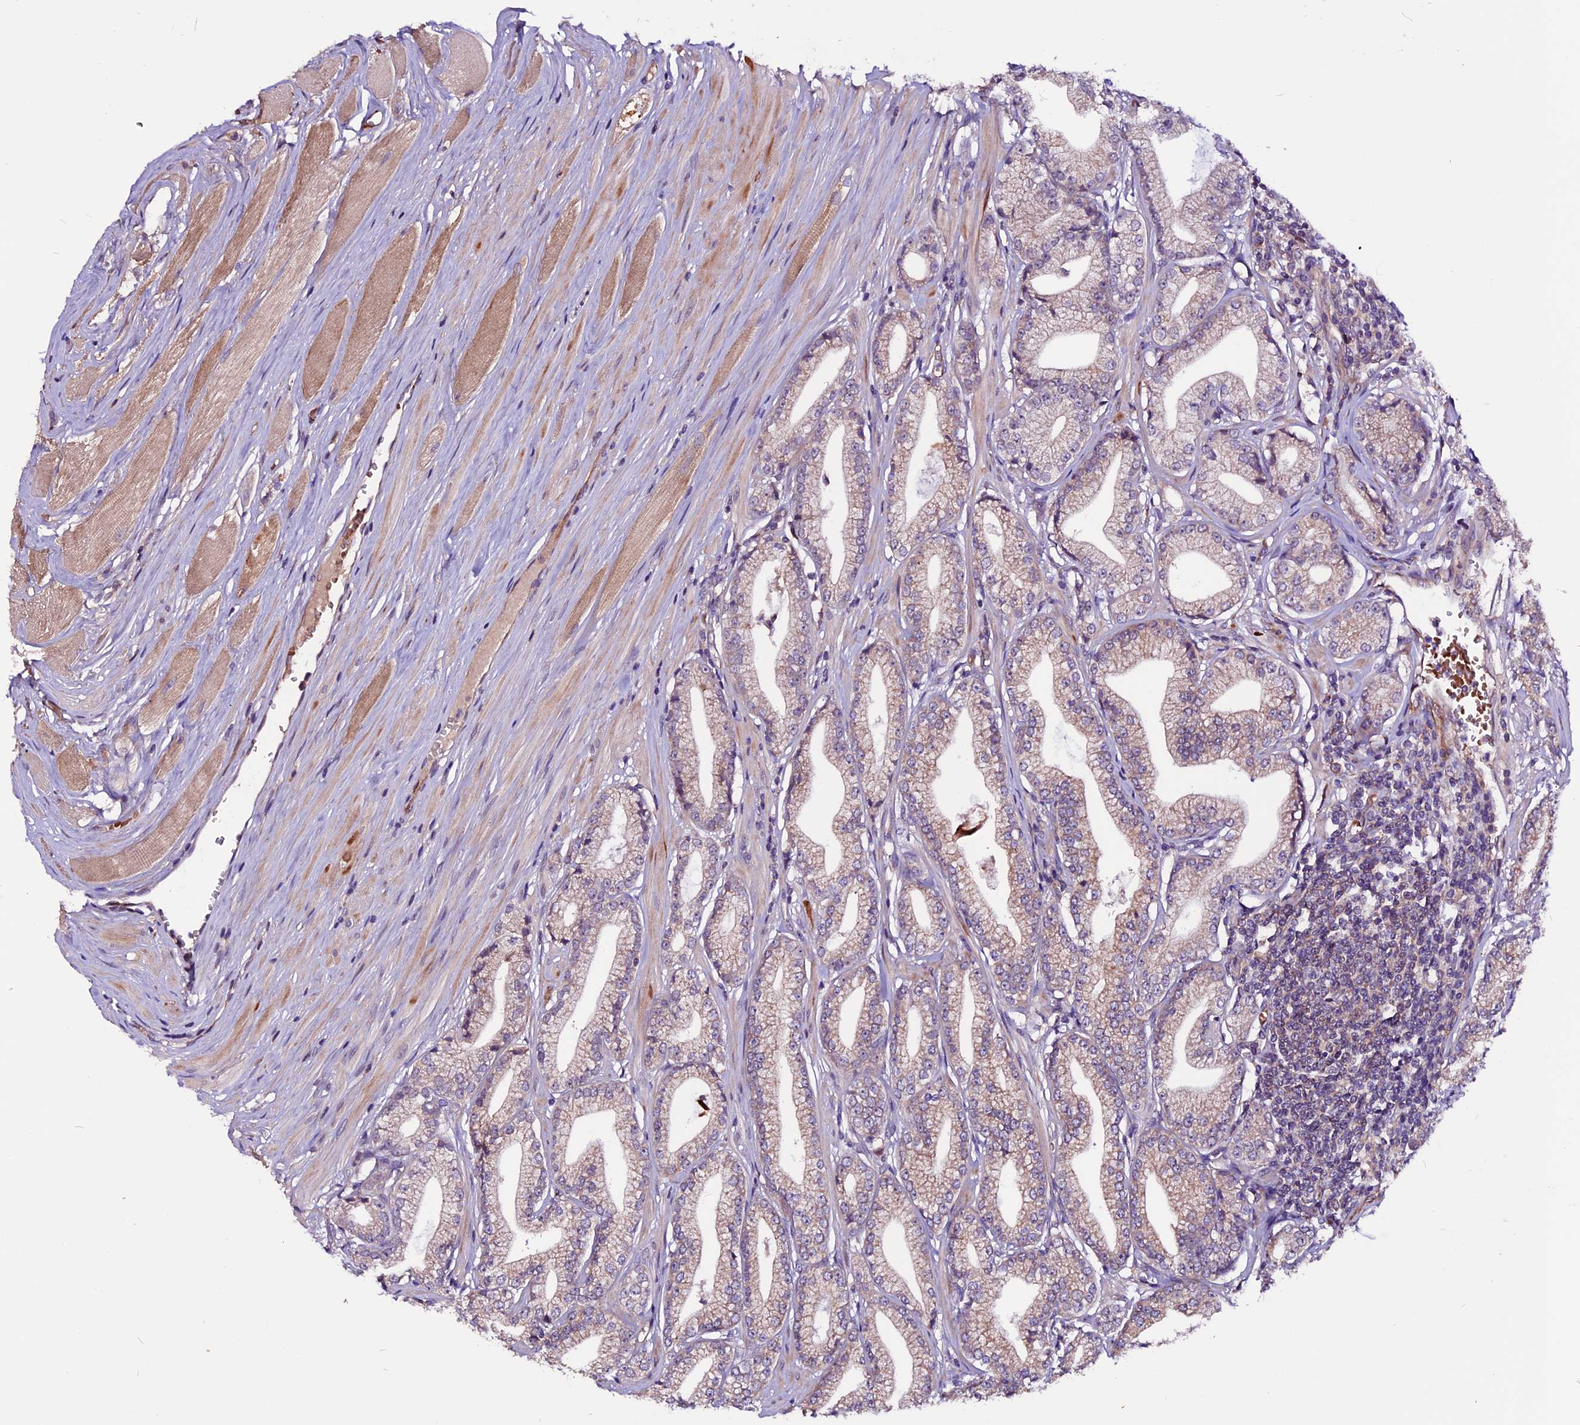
{"staining": {"intensity": "weak", "quantity": "25%-75%", "location": "cytoplasmic/membranous"}, "tissue": "prostate cancer", "cell_type": "Tumor cells", "image_type": "cancer", "snomed": [{"axis": "morphology", "description": "Adenocarcinoma, High grade"}, {"axis": "topography", "description": "Prostate"}], "caption": "There is low levels of weak cytoplasmic/membranous positivity in tumor cells of prostate cancer, as demonstrated by immunohistochemical staining (brown color).", "gene": "RINL", "patient": {"sex": "male", "age": 67}}